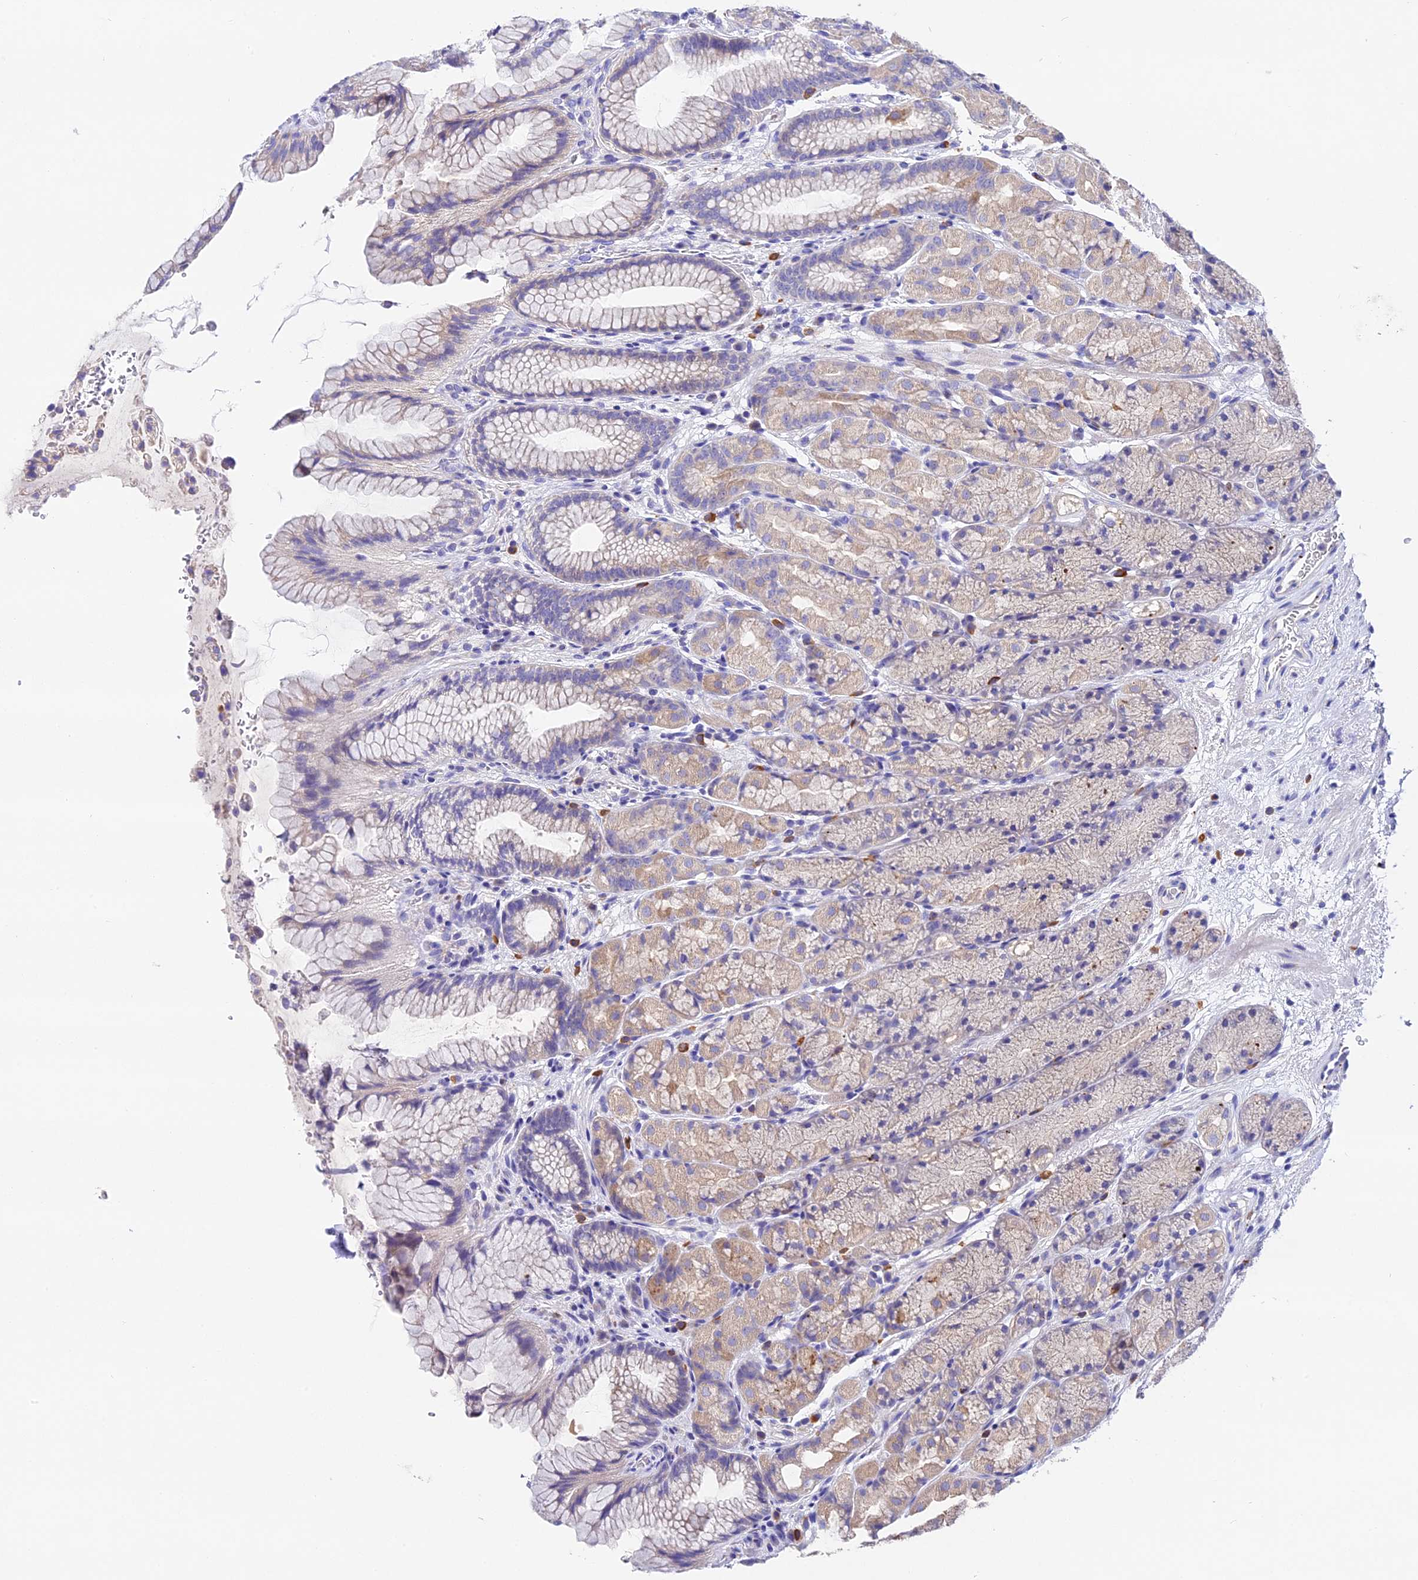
{"staining": {"intensity": "weak", "quantity": "<25%", "location": "cytoplasmic/membranous"}, "tissue": "stomach", "cell_type": "Glandular cells", "image_type": "normal", "snomed": [{"axis": "morphology", "description": "Normal tissue, NOS"}, {"axis": "topography", "description": "Stomach"}], "caption": "High magnification brightfield microscopy of normal stomach stained with DAB (3,3'-diaminobenzidine) (brown) and counterstained with hematoxylin (blue): glandular cells show no significant expression. (DAB (3,3'-diaminobenzidine) immunohistochemistry, high magnification).", "gene": "LYPD6", "patient": {"sex": "male", "age": 63}}